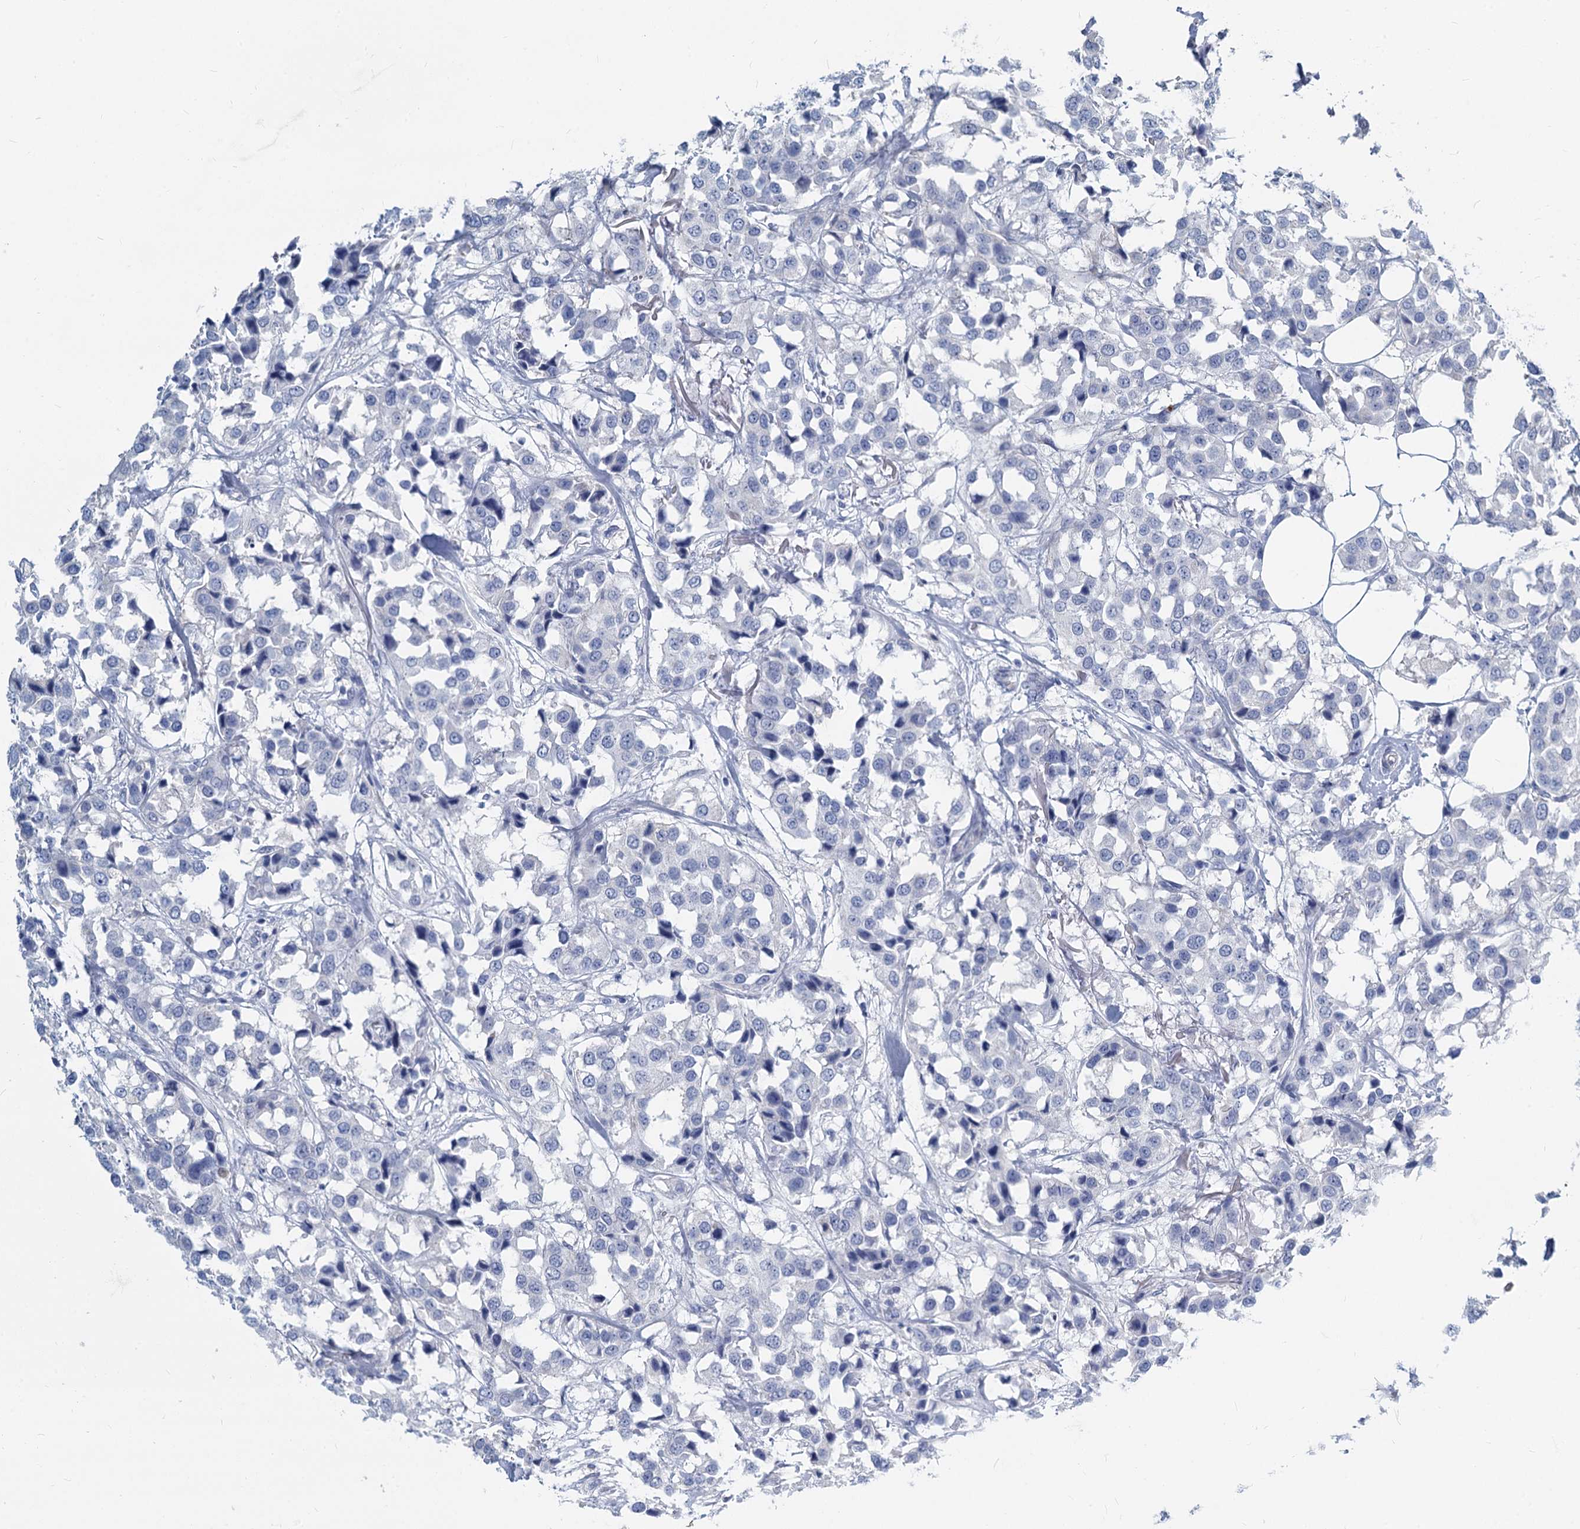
{"staining": {"intensity": "negative", "quantity": "none", "location": "none"}, "tissue": "breast cancer", "cell_type": "Tumor cells", "image_type": "cancer", "snomed": [{"axis": "morphology", "description": "Duct carcinoma"}, {"axis": "topography", "description": "Breast"}], "caption": "This is a micrograph of immunohistochemistry staining of invasive ductal carcinoma (breast), which shows no positivity in tumor cells.", "gene": "GSTM3", "patient": {"sex": "female", "age": 80}}